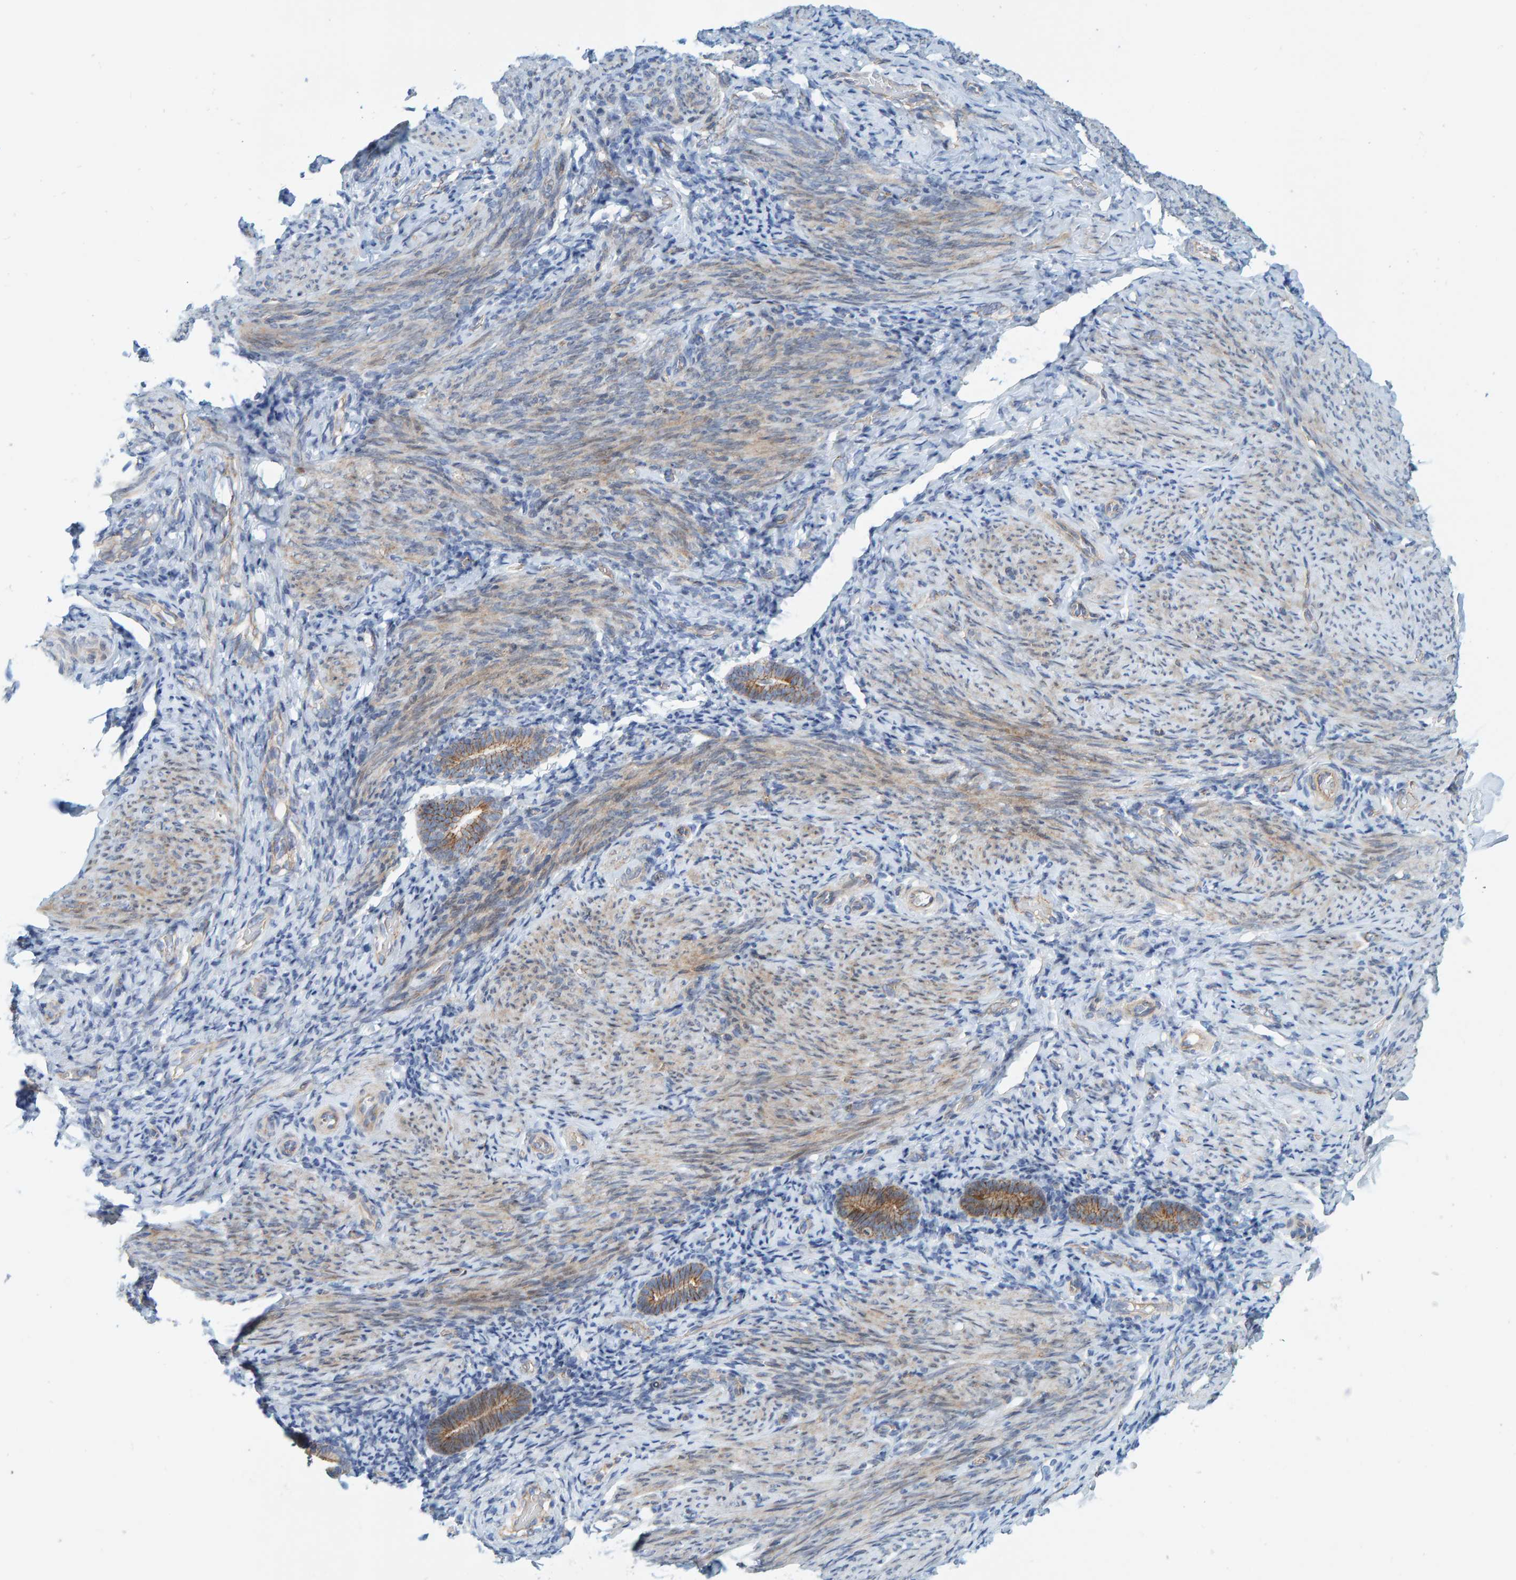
{"staining": {"intensity": "negative", "quantity": "none", "location": "none"}, "tissue": "endometrium", "cell_type": "Cells in endometrial stroma", "image_type": "normal", "snomed": [{"axis": "morphology", "description": "Normal tissue, NOS"}, {"axis": "topography", "description": "Endometrium"}], "caption": "Cells in endometrial stroma show no significant protein staining in normal endometrium. (DAB IHC with hematoxylin counter stain).", "gene": "KRBA2", "patient": {"sex": "female", "age": 51}}